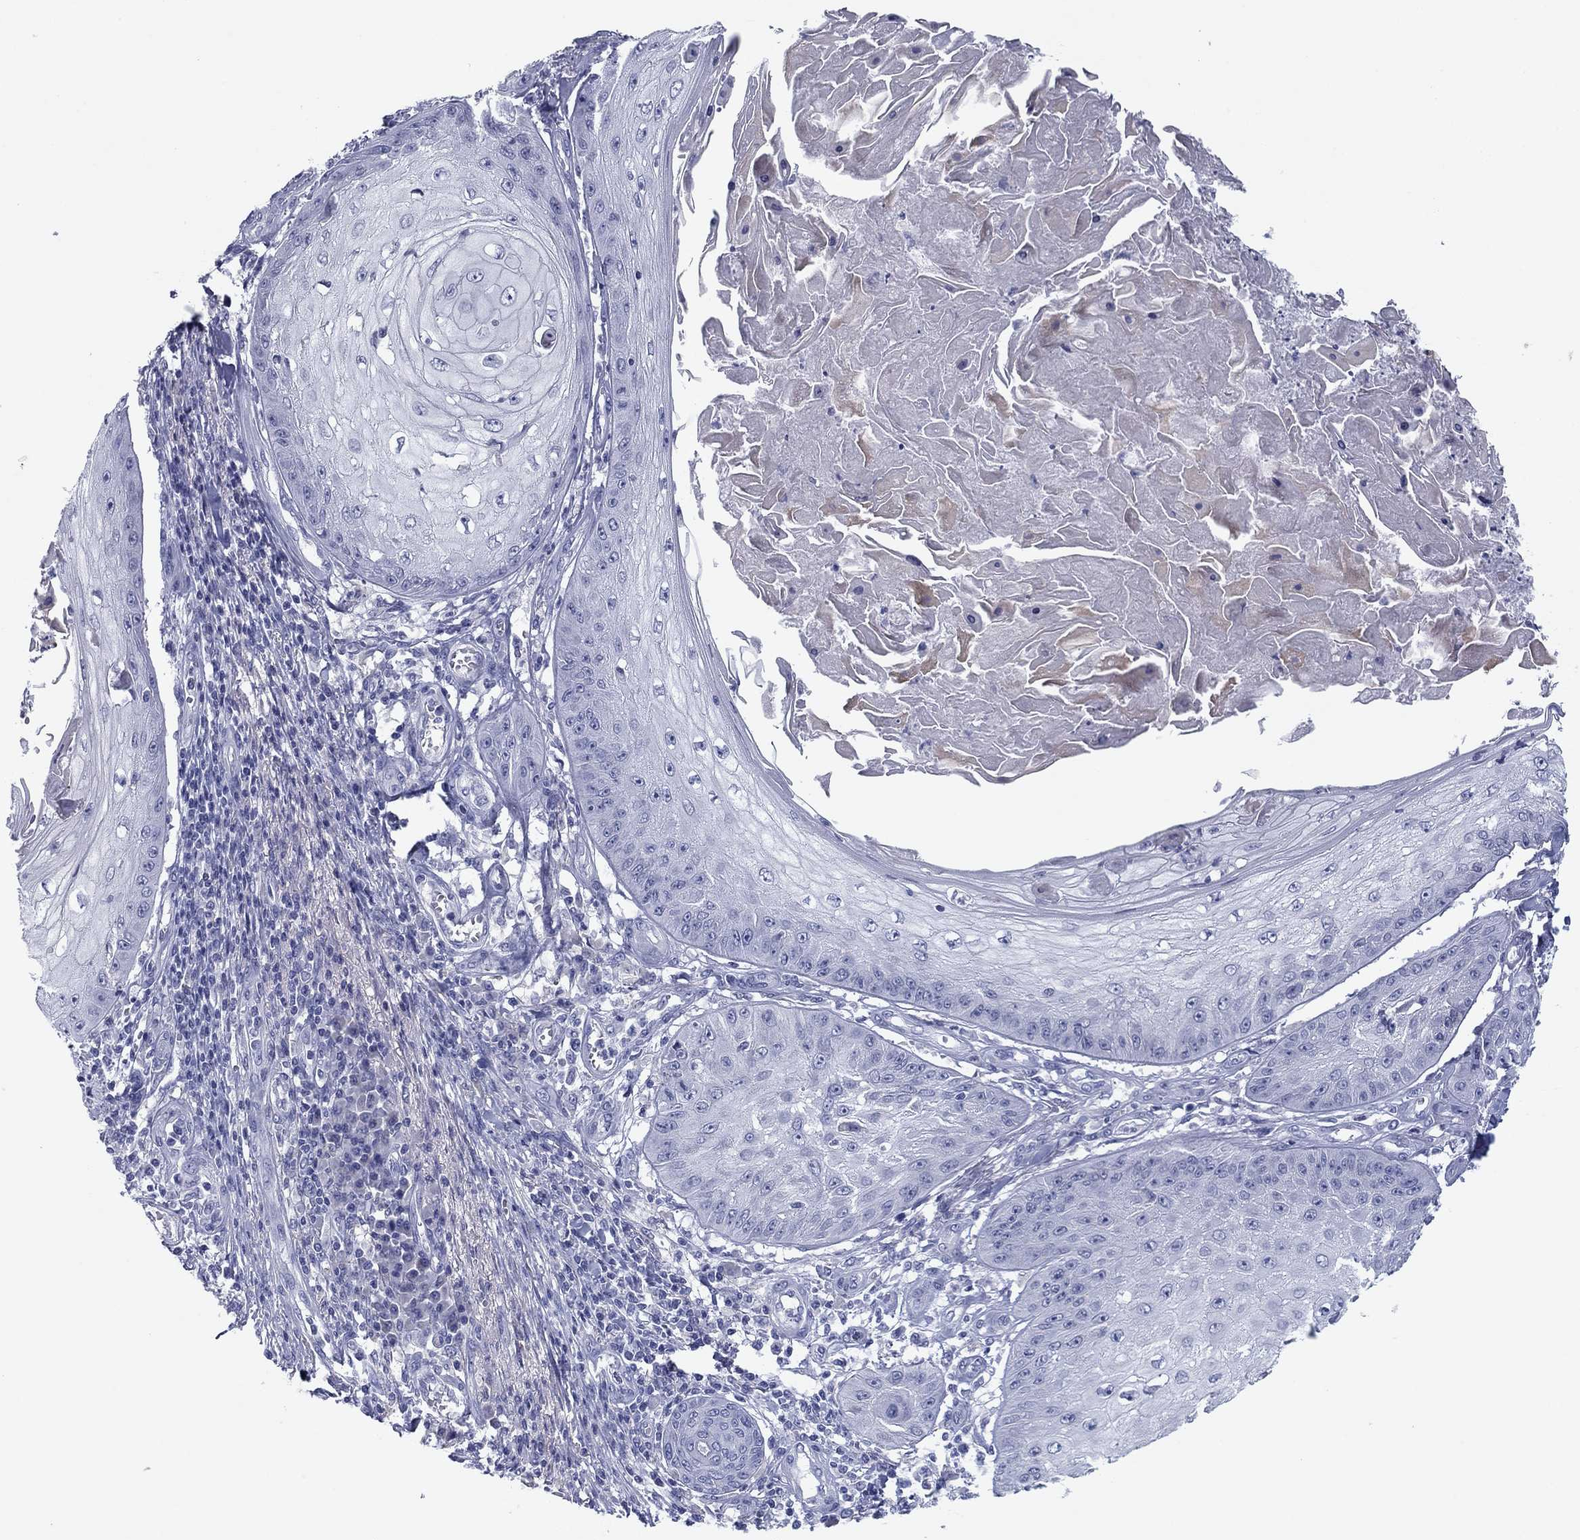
{"staining": {"intensity": "negative", "quantity": "none", "location": "none"}, "tissue": "skin cancer", "cell_type": "Tumor cells", "image_type": "cancer", "snomed": [{"axis": "morphology", "description": "Squamous cell carcinoma, NOS"}, {"axis": "topography", "description": "Skin"}], "caption": "IHC of skin cancer demonstrates no expression in tumor cells. (Stains: DAB (3,3'-diaminobenzidine) immunohistochemistry with hematoxylin counter stain, Microscopy: brightfield microscopy at high magnification).", "gene": "CNTNAP4", "patient": {"sex": "male", "age": 70}}